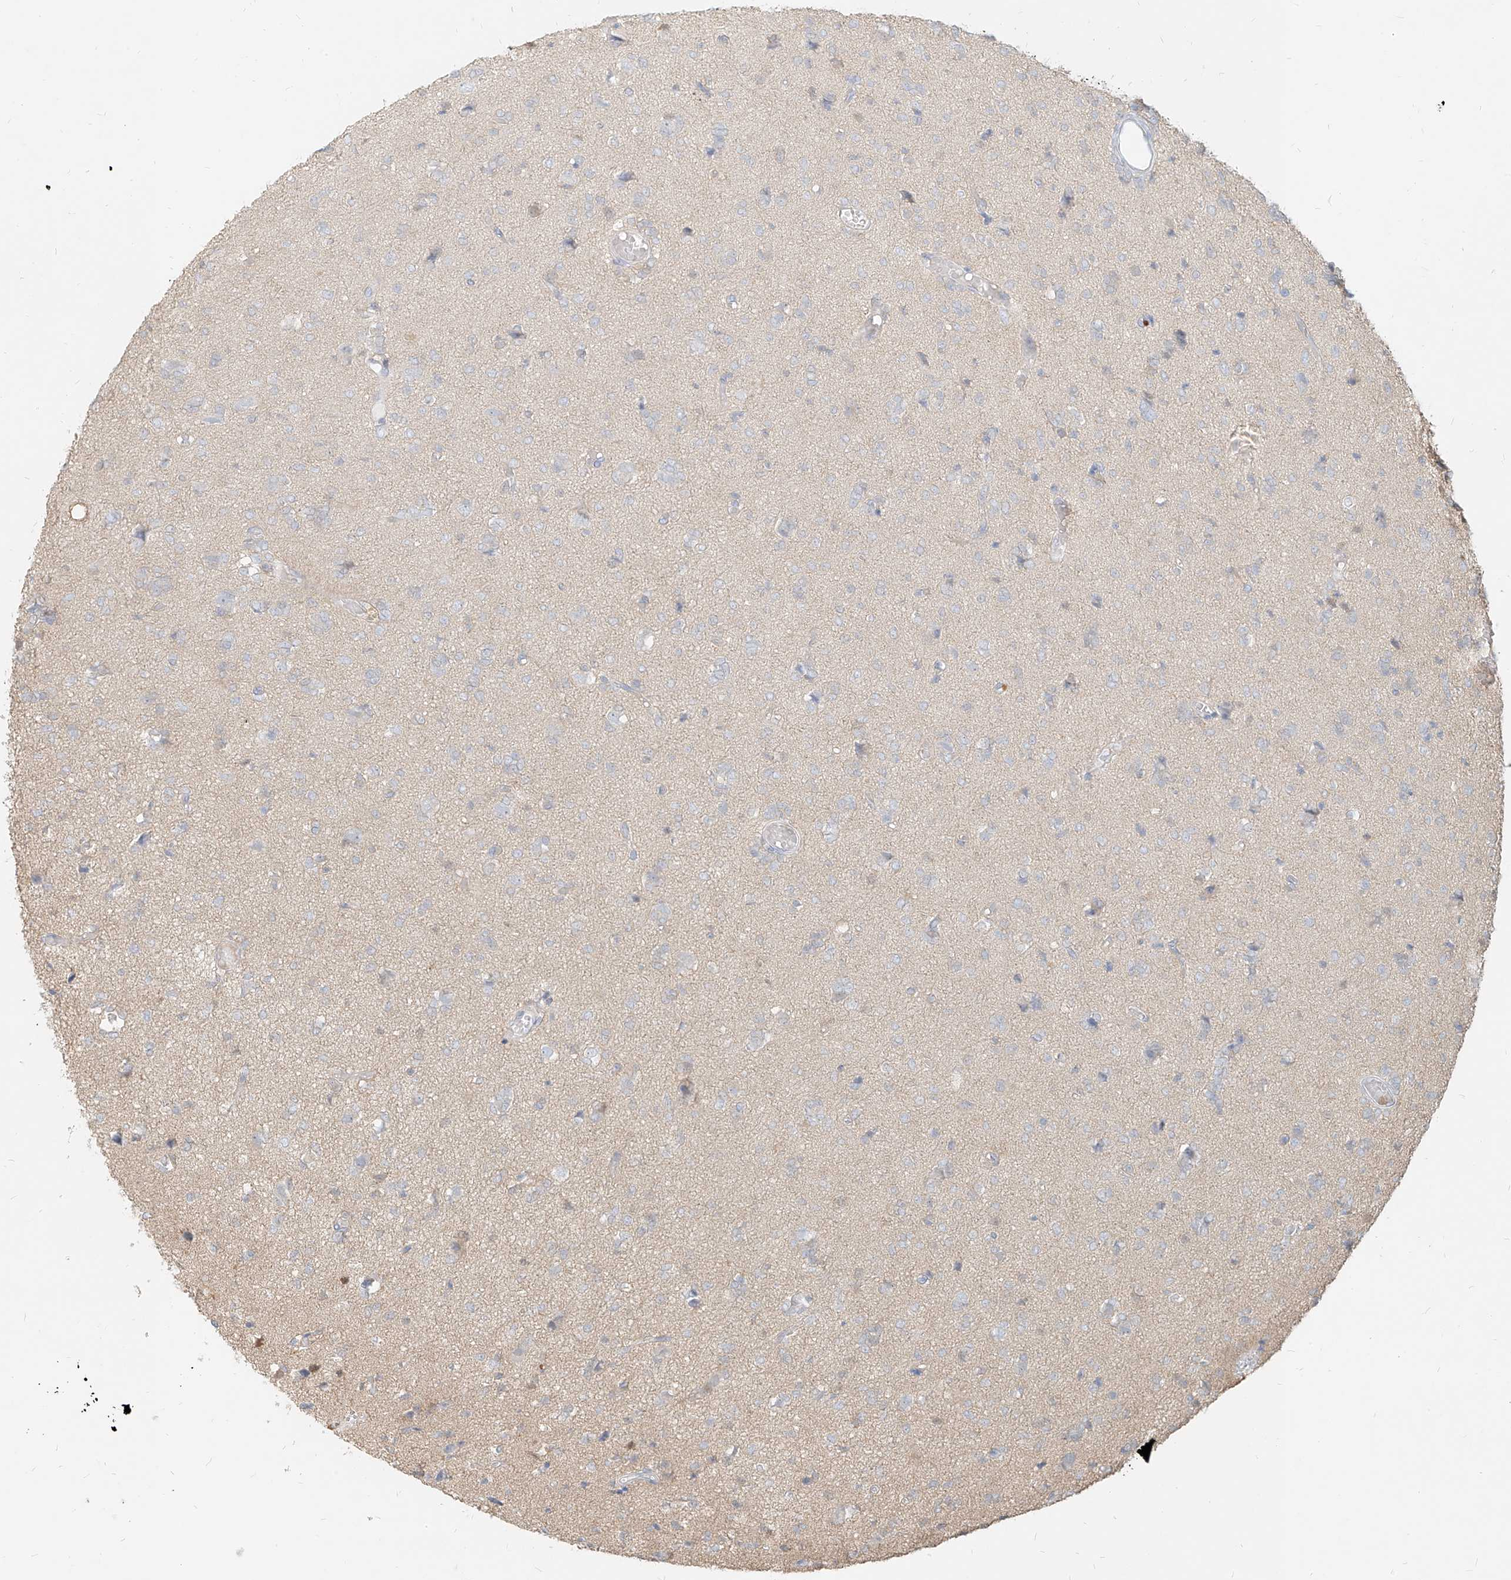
{"staining": {"intensity": "negative", "quantity": "none", "location": "none"}, "tissue": "glioma", "cell_type": "Tumor cells", "image_type": "cancer", "snomed": [{"axis": "morphology", "description": "Glioma, malignant, High grade"}, {"axis": "topography", "description": "Brain"}], "caption": "Tumor cells are negative for protein expression in human glioma. Nuclei are stained in blue.", "gene": "PGD", "patient": {"sex": "female", "age": 59}}